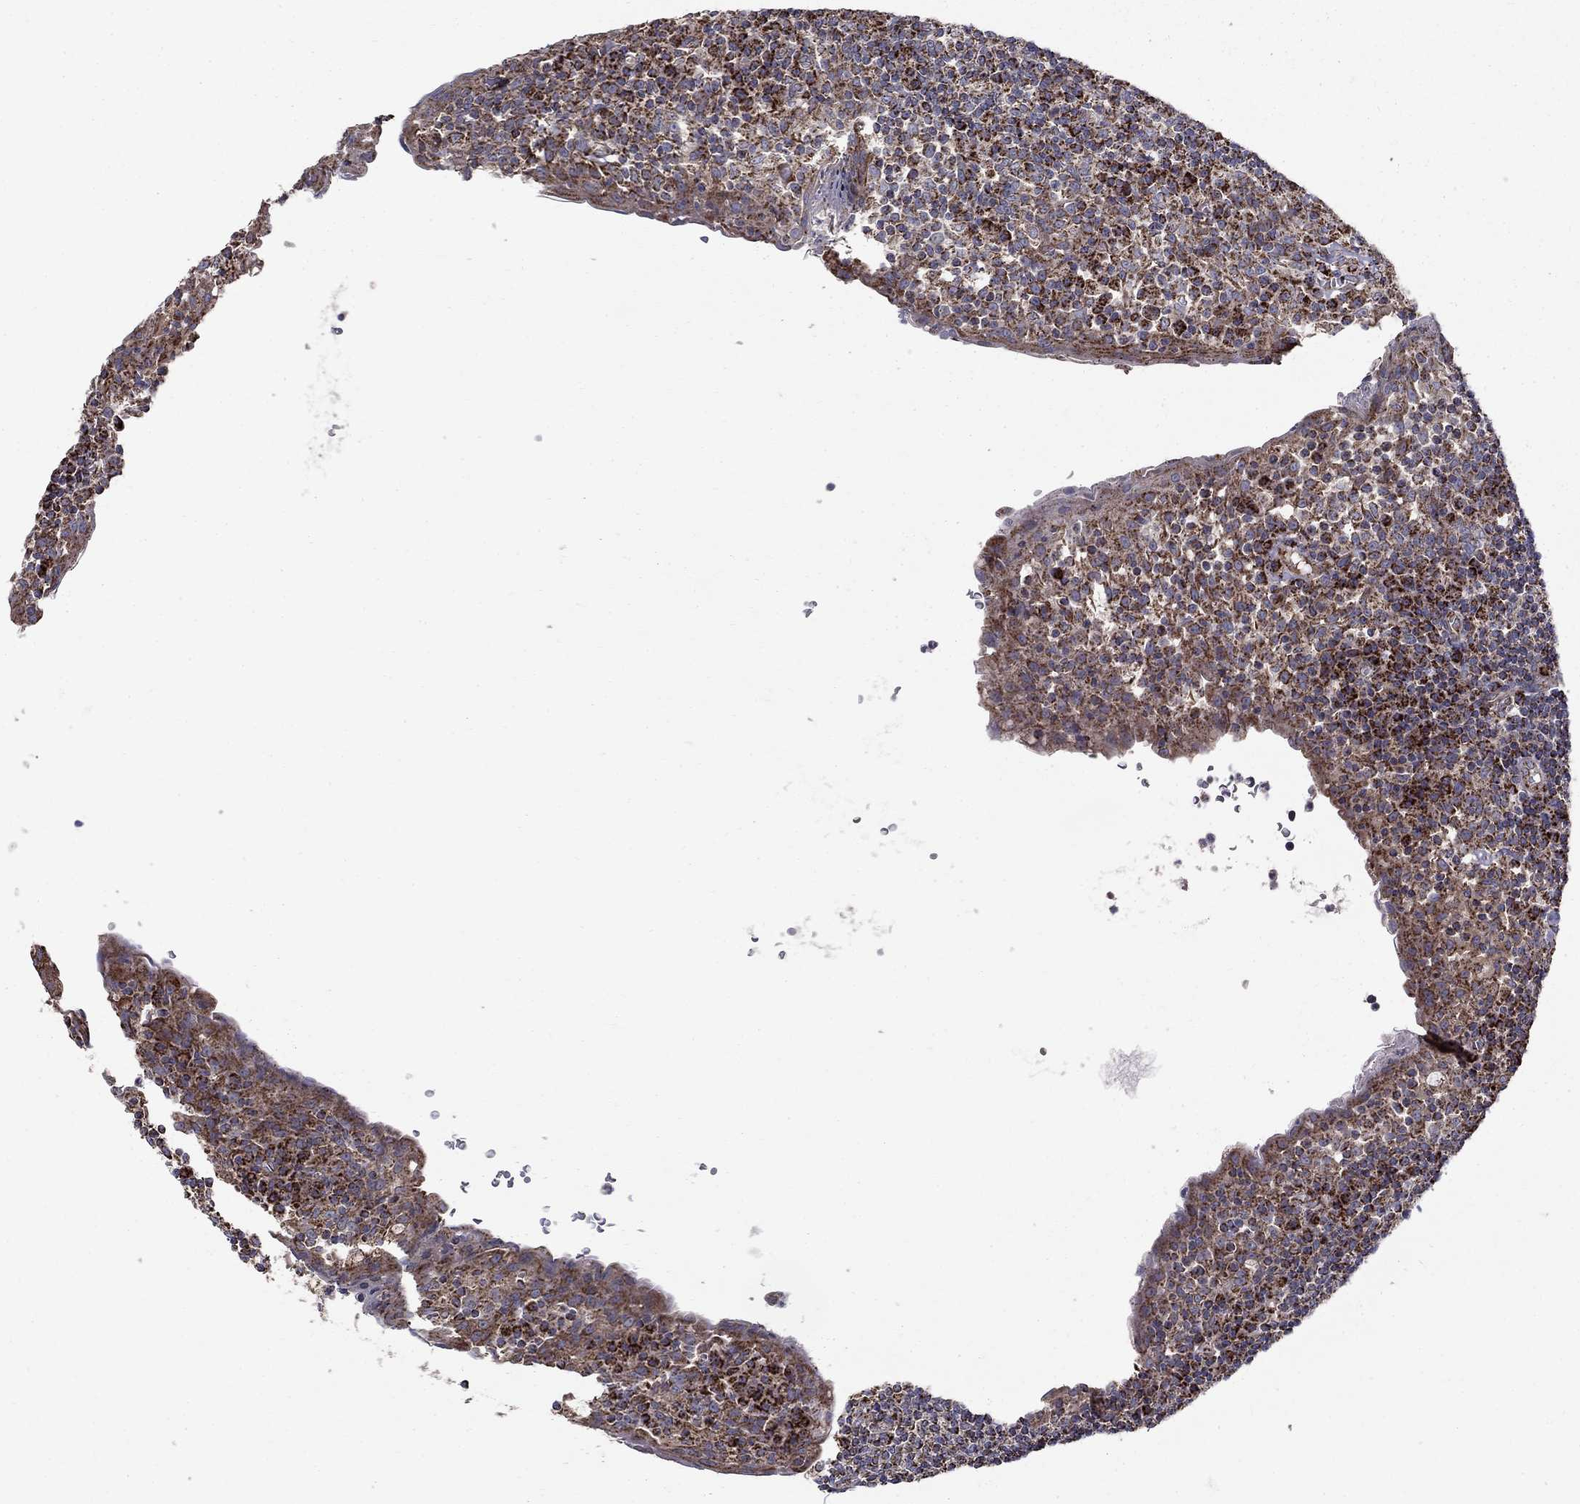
{"staining": {"intensity": "strong", "quantity": "<25%", "location": "cytoplasmic/membranous"}, "tissue": "tonsil", "cell_type": "Germinal center cells", "image_type": "normal", "snomed": [{"axis": "morphology", "description": "Normal tissue, NOS"}, {"axis": "topography", "description": "Tonsil"}], "caption": "Protein staining of benign tonsil demonstrates strong cytoplasmic/membranous positivity in approximately <25% of germinal center cells.", "gene": "NDUFS8", "patient": {"sex": "female", "age": 13}}